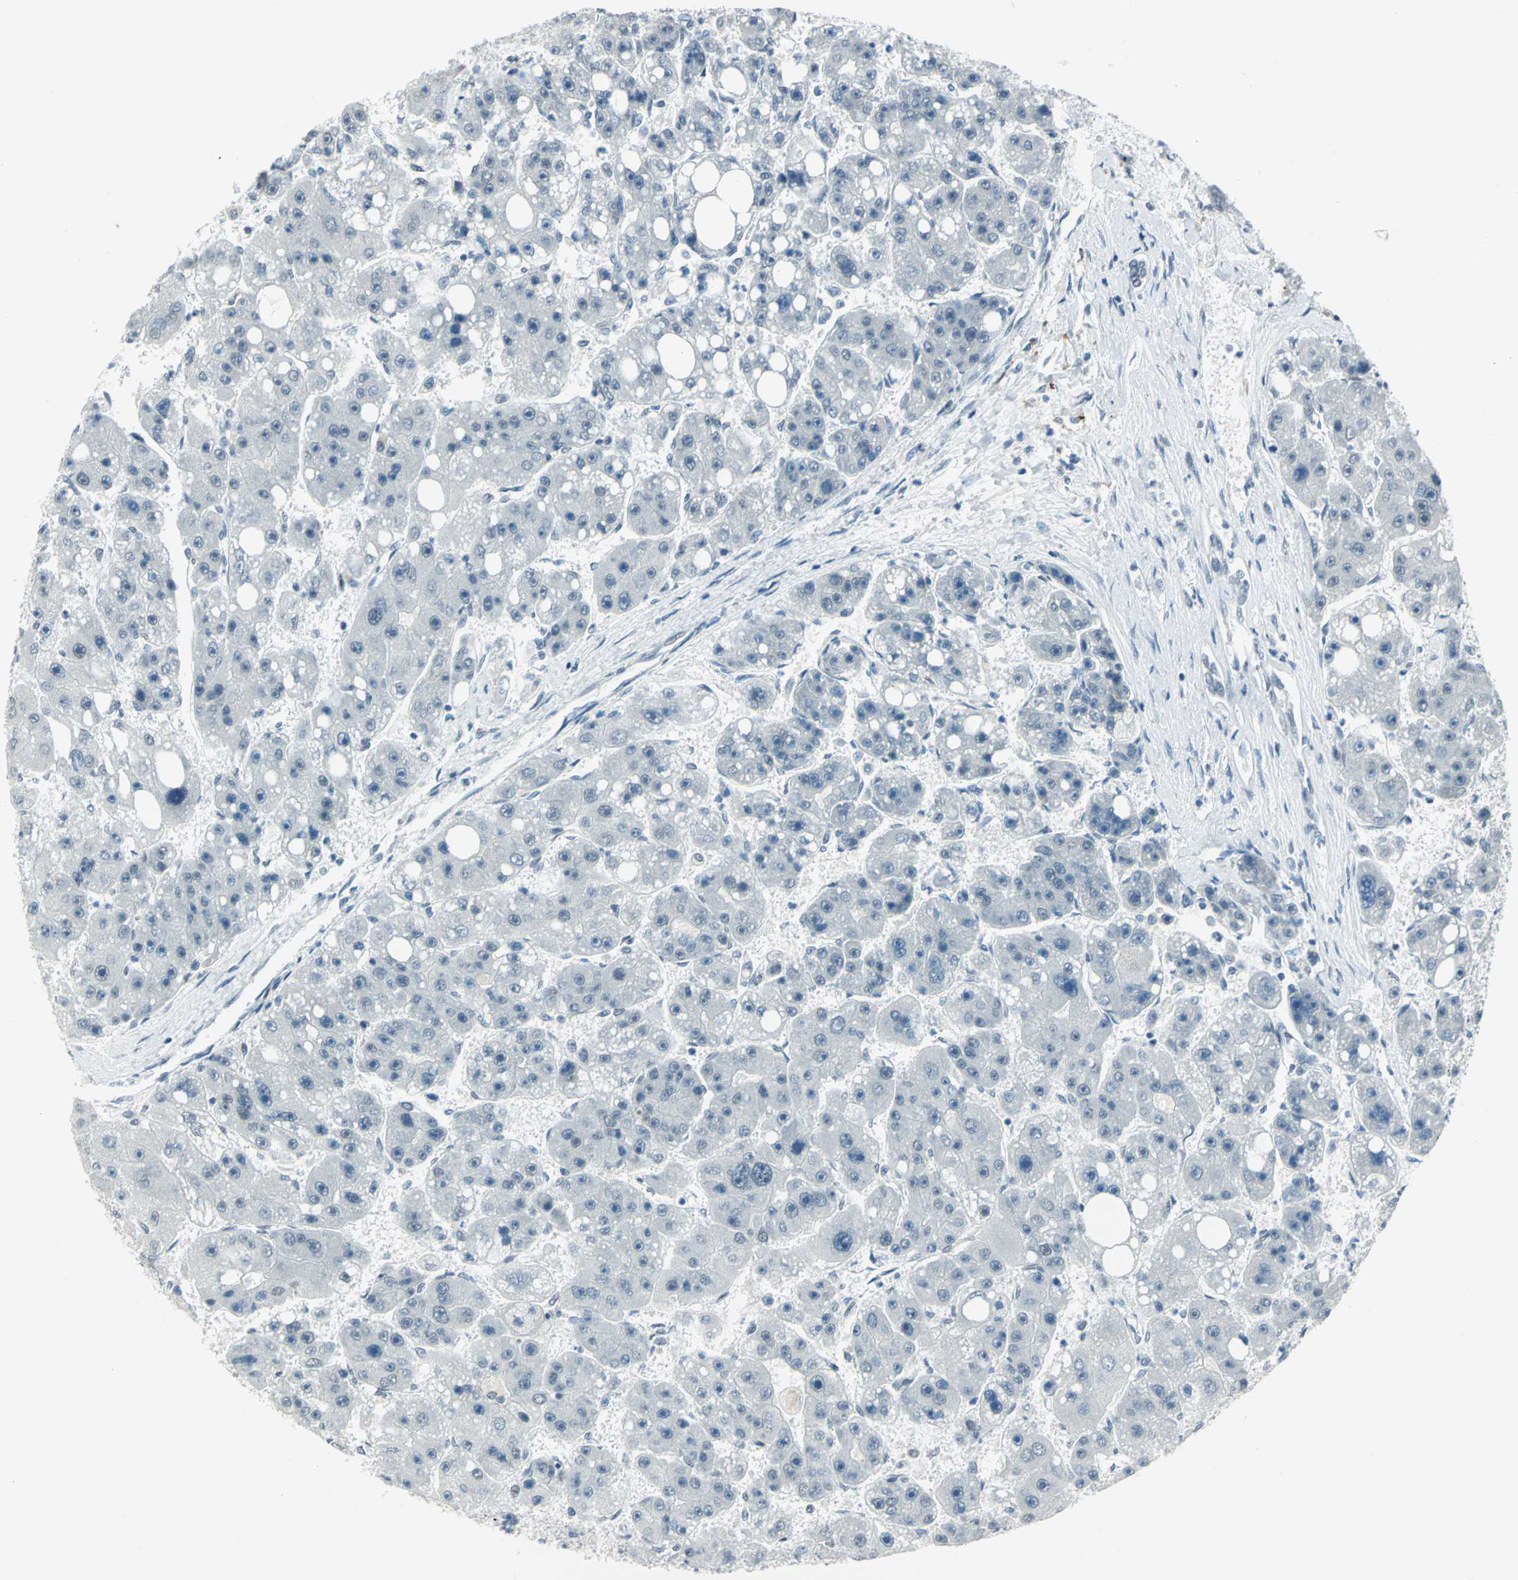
{"staining": {"intensity": "negative", "quantity": "none", "location": "none"}, "tissue": "liver cancer", "cell_type": "Tumor cells", "image_type": "cancer", "snomed": [{"axis": "morphology", "description": "Carcinoma, Hepatocellular, NOS"}, {"axis": "topography", "description": "Liver"}], "caption": "Protein analysis of liver hepatocellular carcinoma shows no significant staining in tumor cells.", "gene": "MTMR10", "patient": {"sex": "female", "age": 61}}